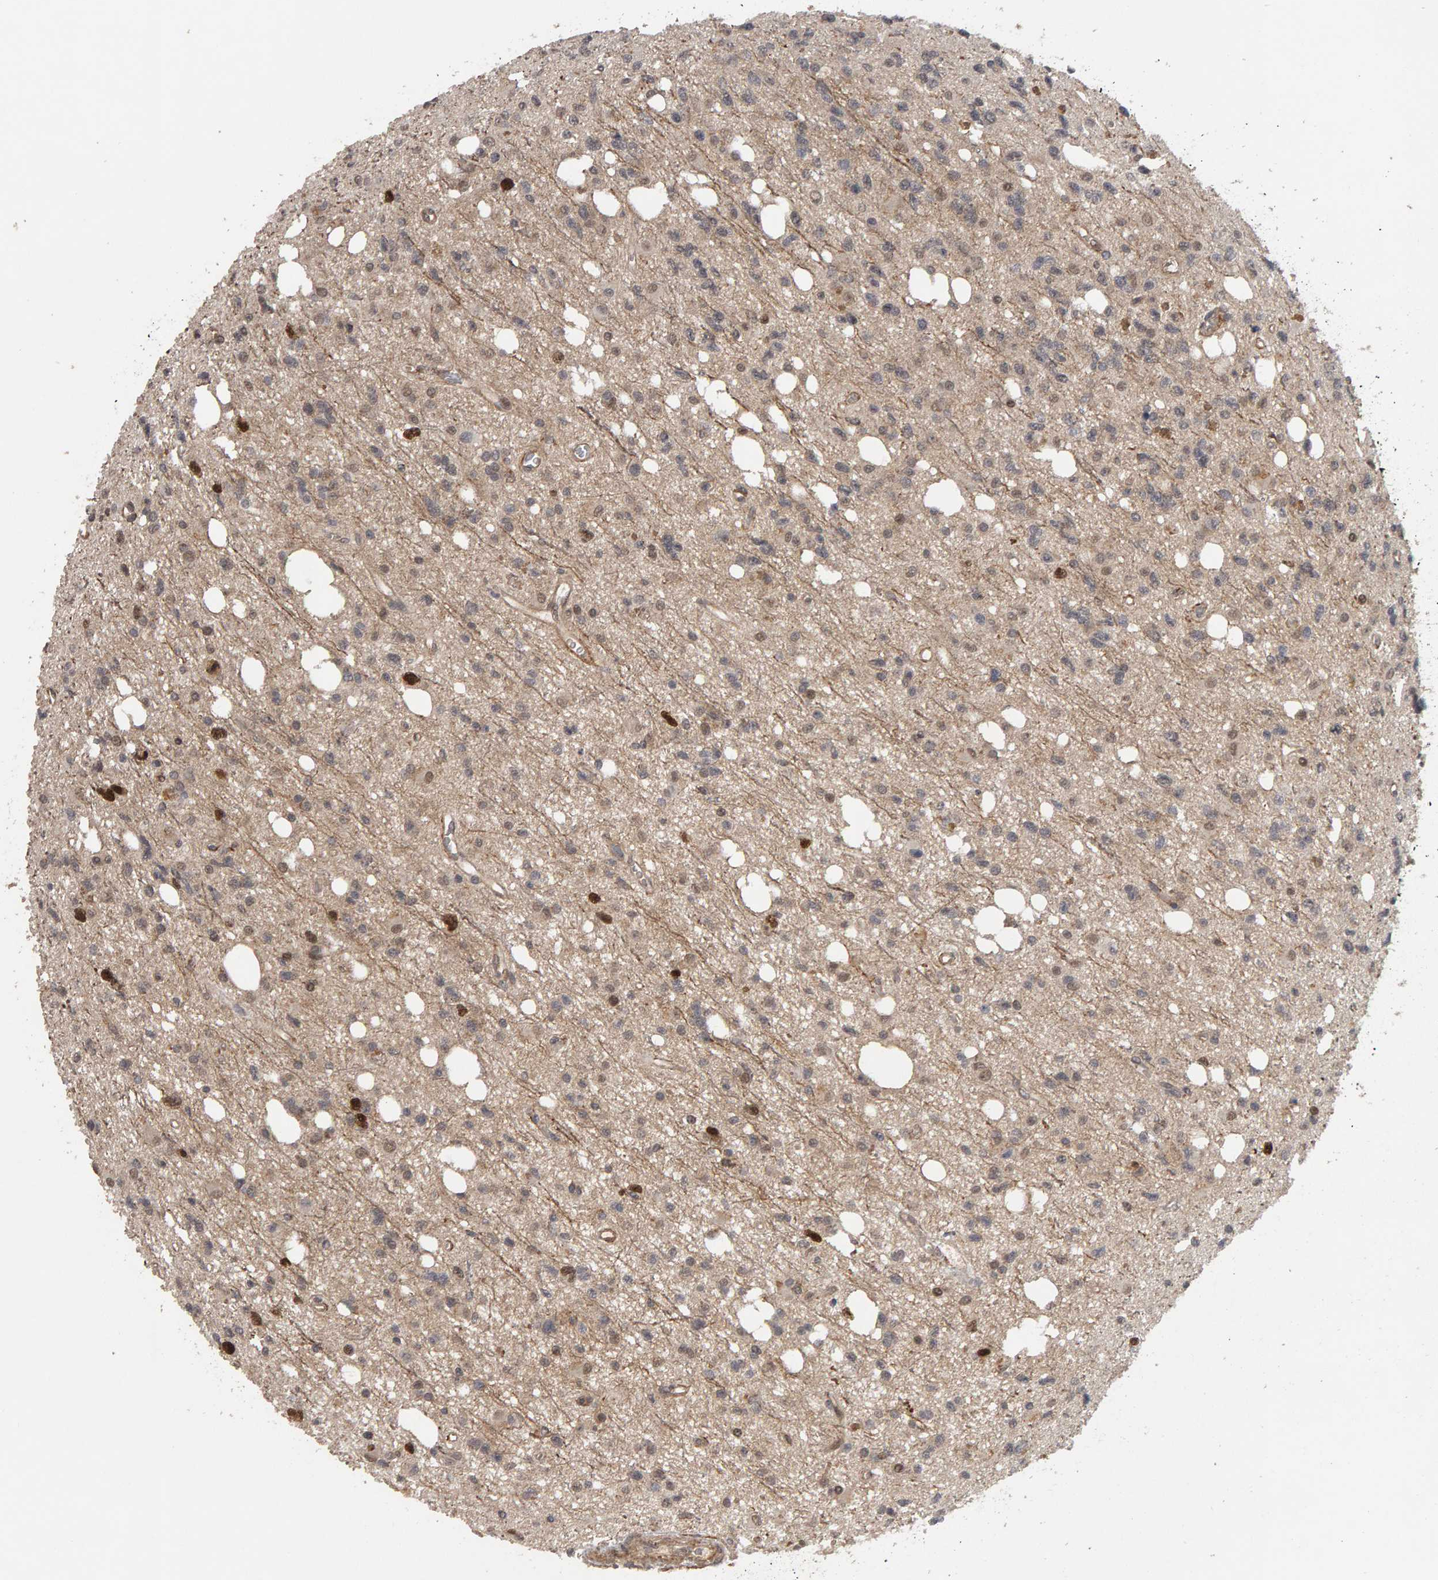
{"staining": {"intensity": "strong", "quantity": "<25%", "location": "nuclear"}, "tissue": "glioma", "cell_type": "Tumor cells", "image_type": "cancer", "snomed": [{"axis": "morphology", "description": "Glioma, malignant, High grade"}, {"axis": "topography", "description": "Brain"}], "caption": "Glioma tissue exhibits strong nuclear expression in about <25% of tumor cells", "gene": "CDCA5", "patient": {"sex": "female", "age": 62}}